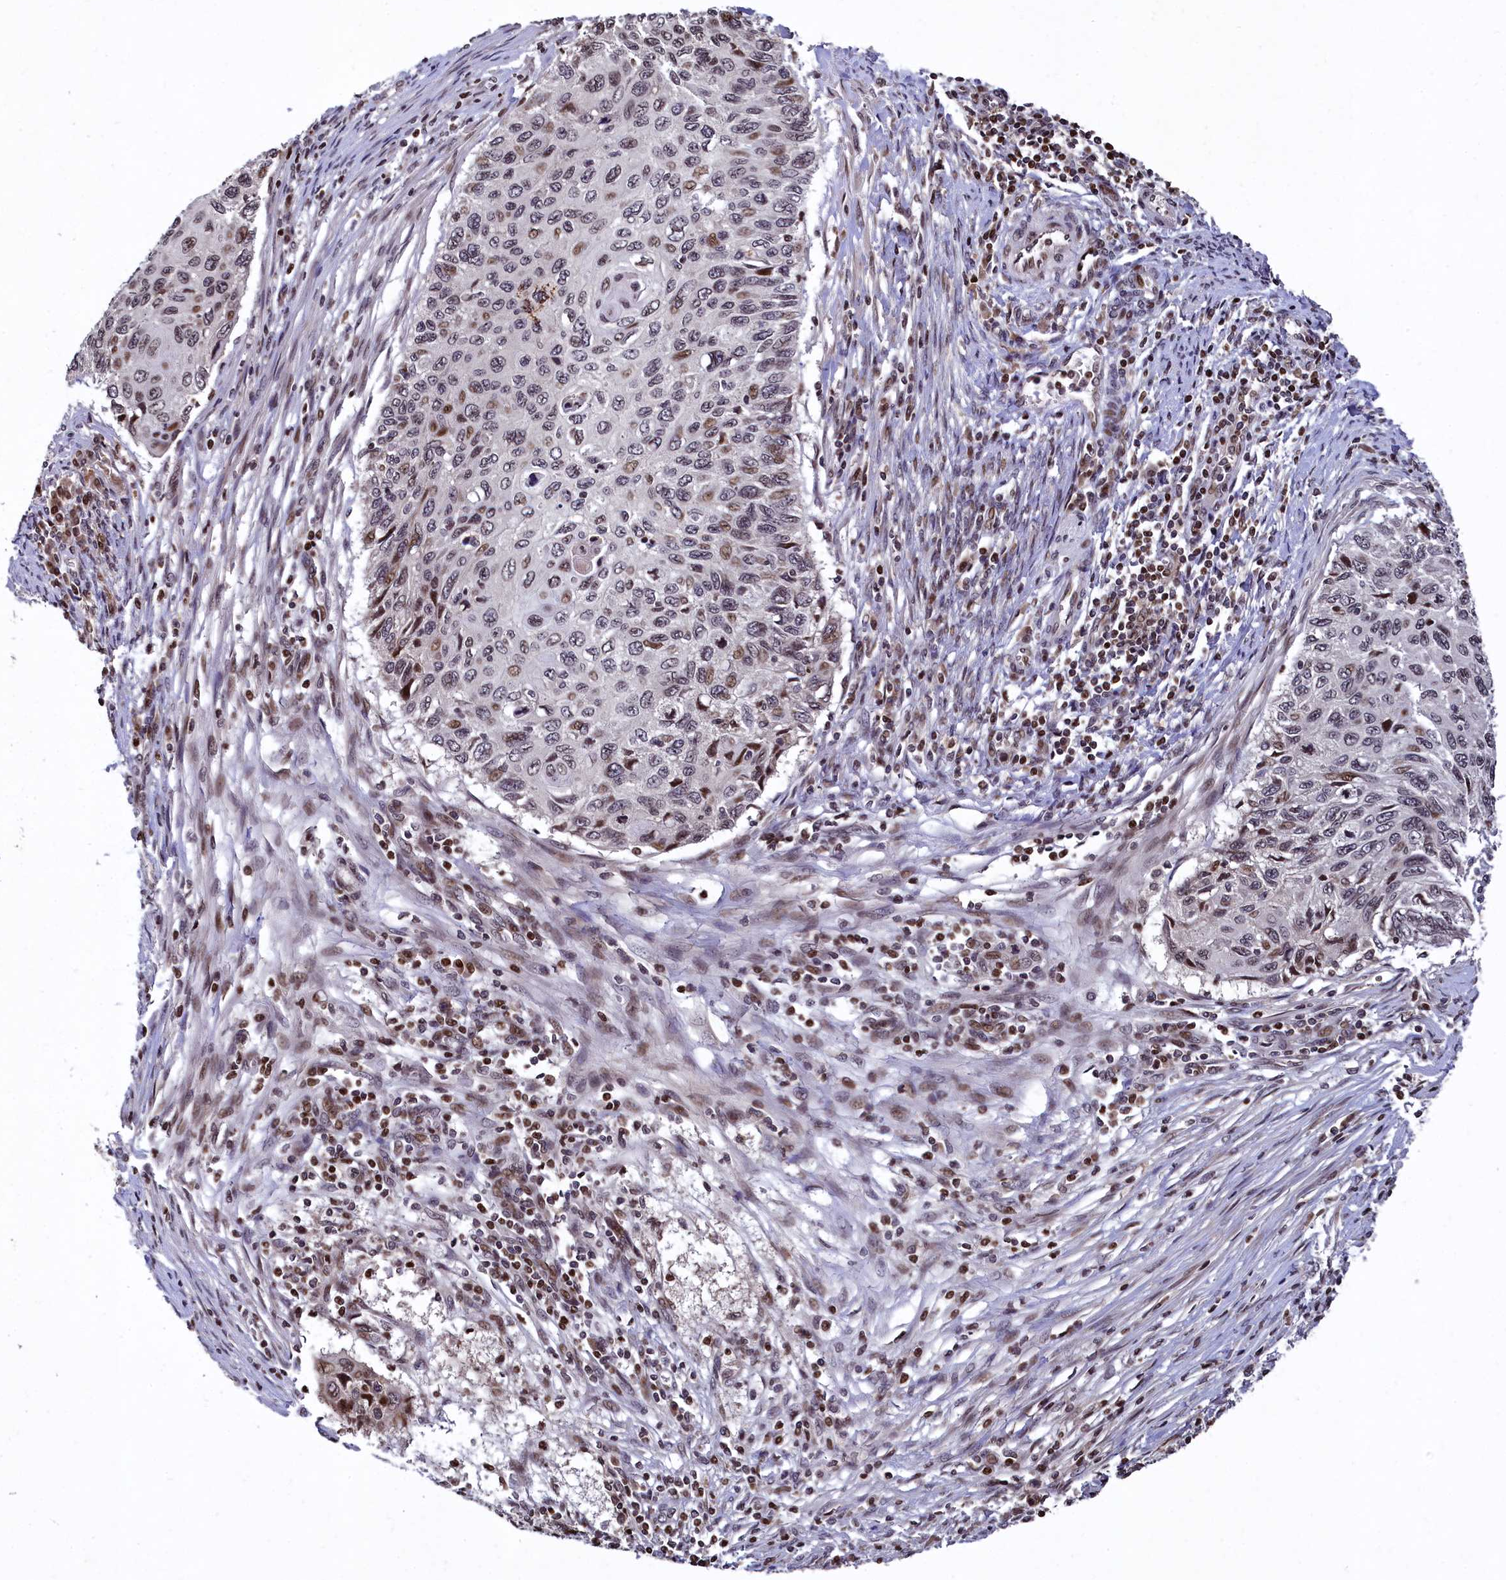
{"staining": {"intensity": "moderate", "quantity": "<25%", "location": "nuclear"}, "tissue": "cervical cancer", "cell_type": "Tumor cells", "image_type": "cancer", "snomed": [{"axis": "morphology", "description": "Squamous cell carcinoma, NOS"}, {"axis": "topography", "description": "Cervix"}], "caption": "IHC of cervical squamous cell carcinoma displays low levels of moderate nuclear staining in approximately <25% of tumor cells.", "gene": "FAM217B", "patient": {"sex": "female", "age": 70}}